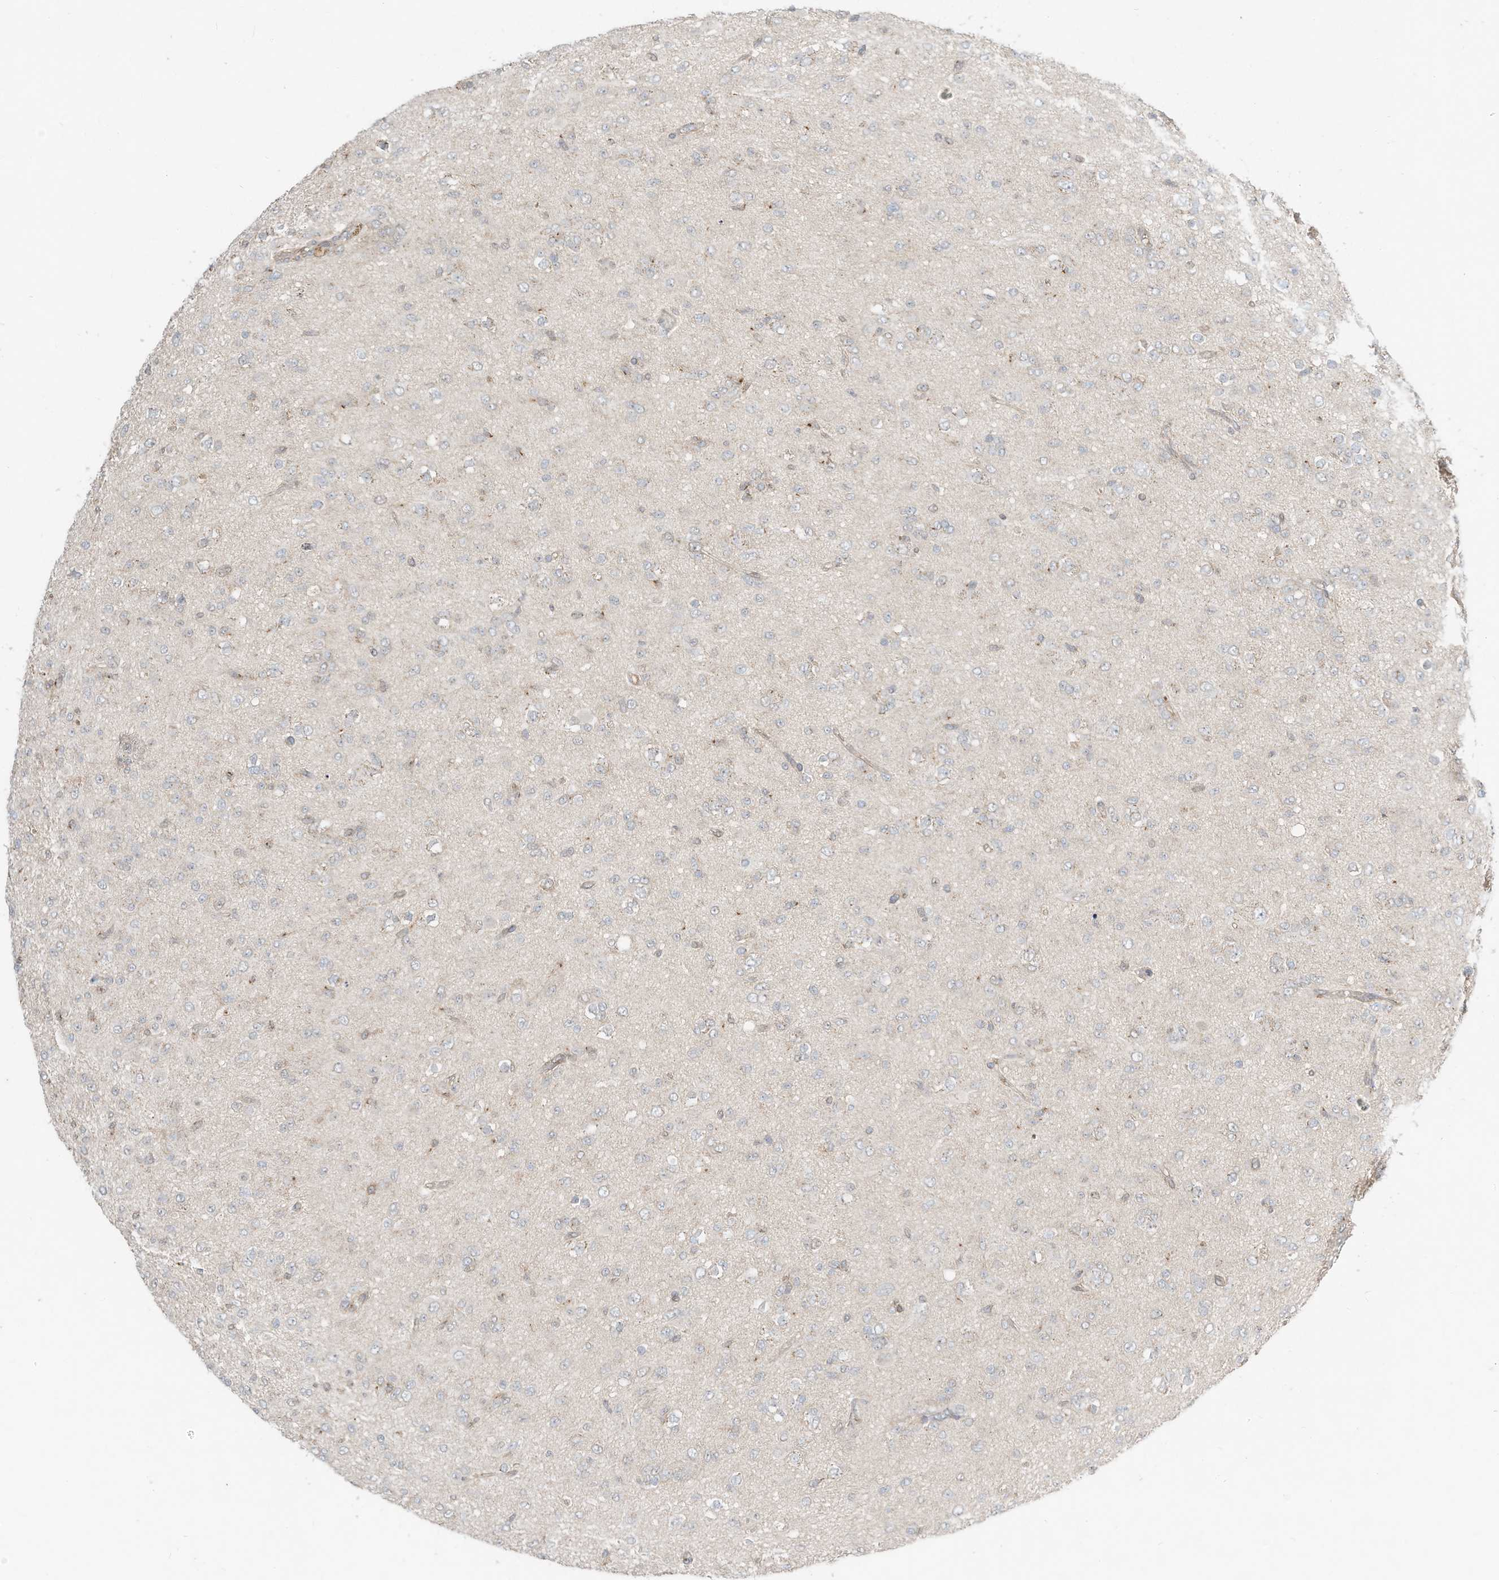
{"staining": {"intensity": "weak", "quantity": "<25%", "location": "cytoplasmic/membranous"}, "tissue": "glioma", "cell_type": "Tumor cells", "image_type": "cancer", "snomed": [{"axis": "morphology", "description": "Glioma, malignant, Low grade"}, {"axis": "topography", "description": "Brain"}], "caption": "Immunohistochemistry of human glioma demonstrates no positivity in tumor cells.", "gene": "CUX1", "patient": {"sex": "male", "age": 65}}